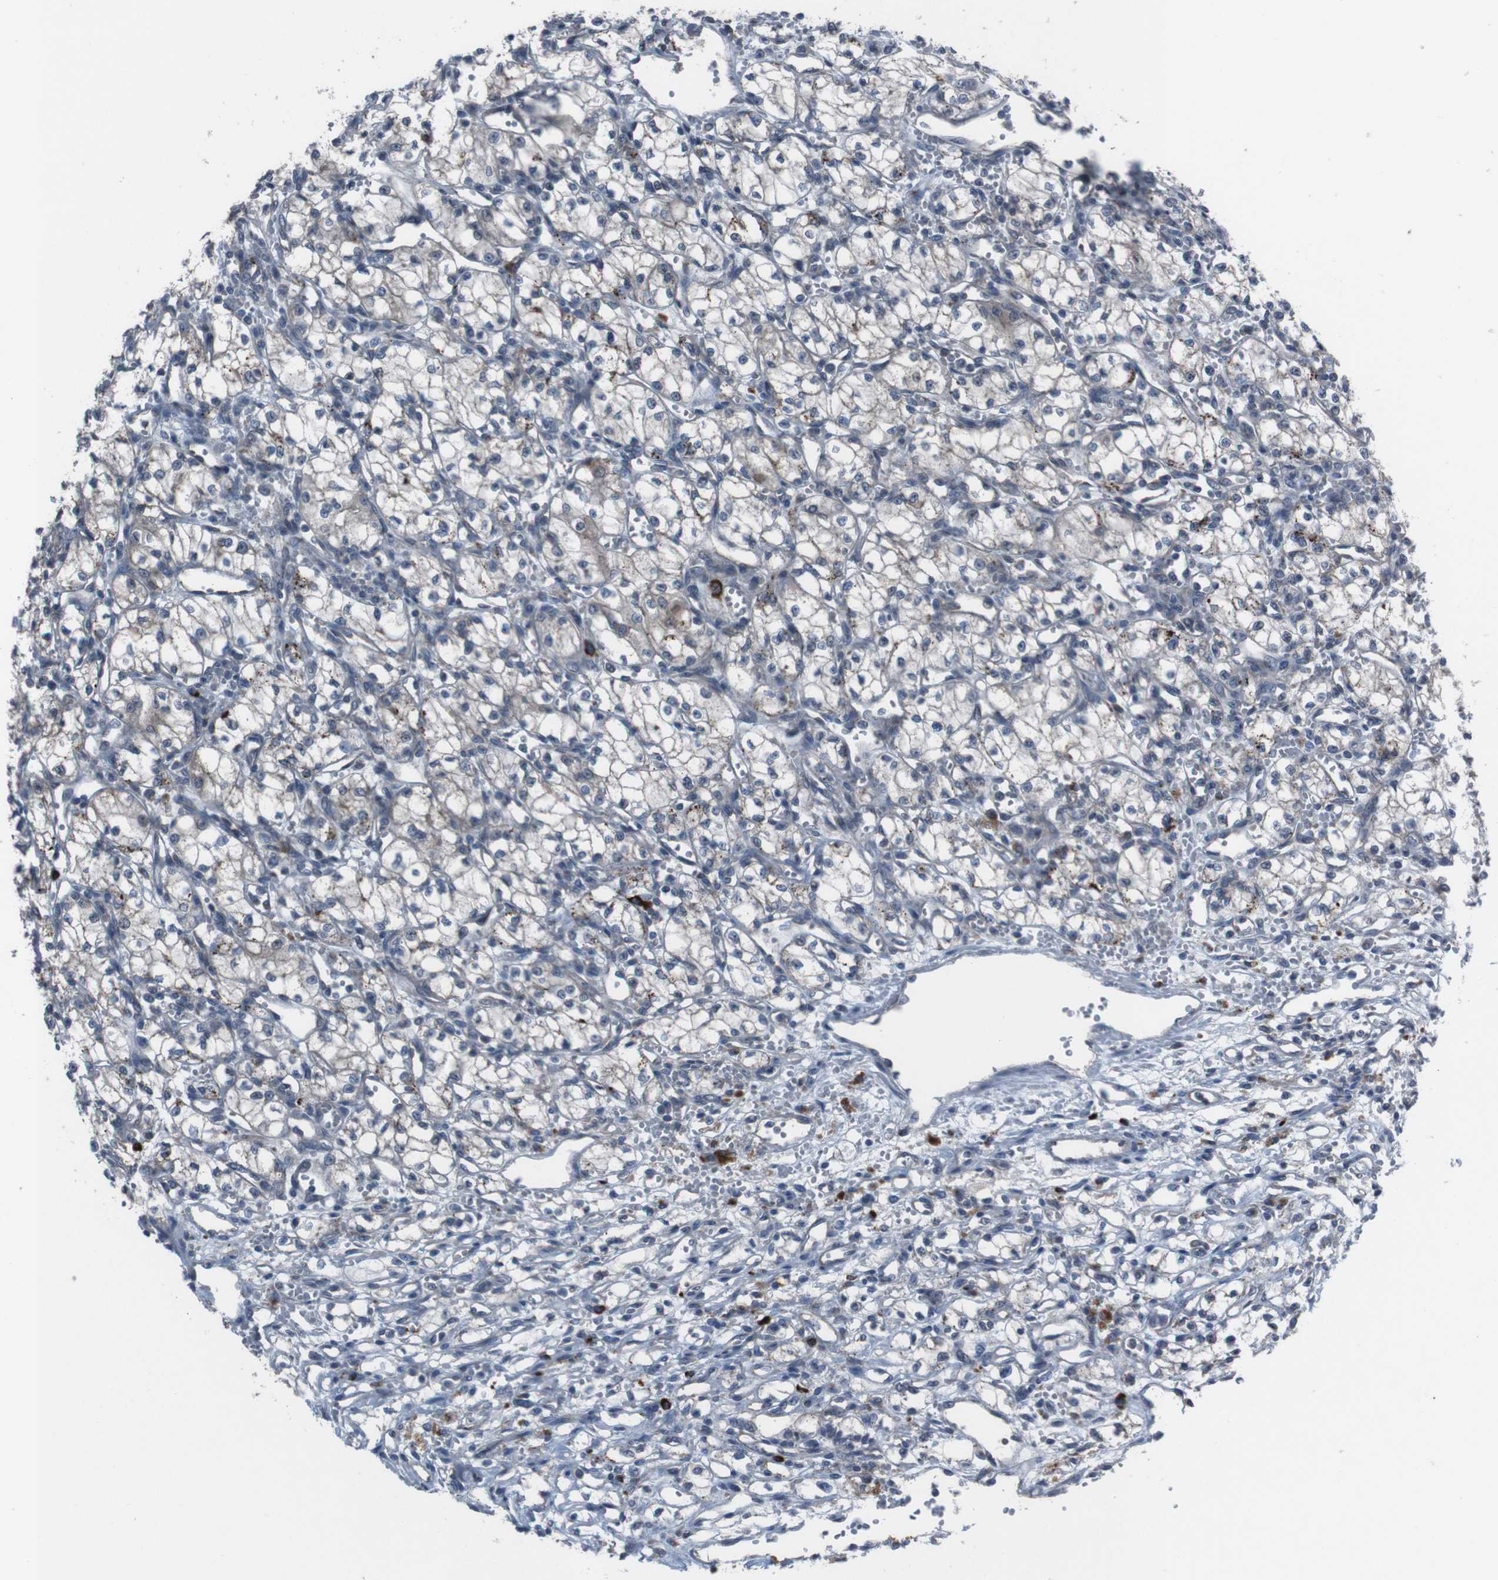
{"staining": {"intensity": "negative", "quantity": "none", "location": "none"}, "tissue": "renal cancer", "cell_type": "Tumor cells", "image_type": "cancer", "snomed": [{"axis": "morphology", "description": "Normal tissue, NOS"}, {"axis": "morphology", "description": "Adenocarcinoma, NOS"}, {"axis": "topography", "description": "Kidney"}], "caption": "The micrograph displays no significant staining in tumor cells of renal cancer.", "gene": "EFNA5", "patient": {"sex": "male", "age": 59}}